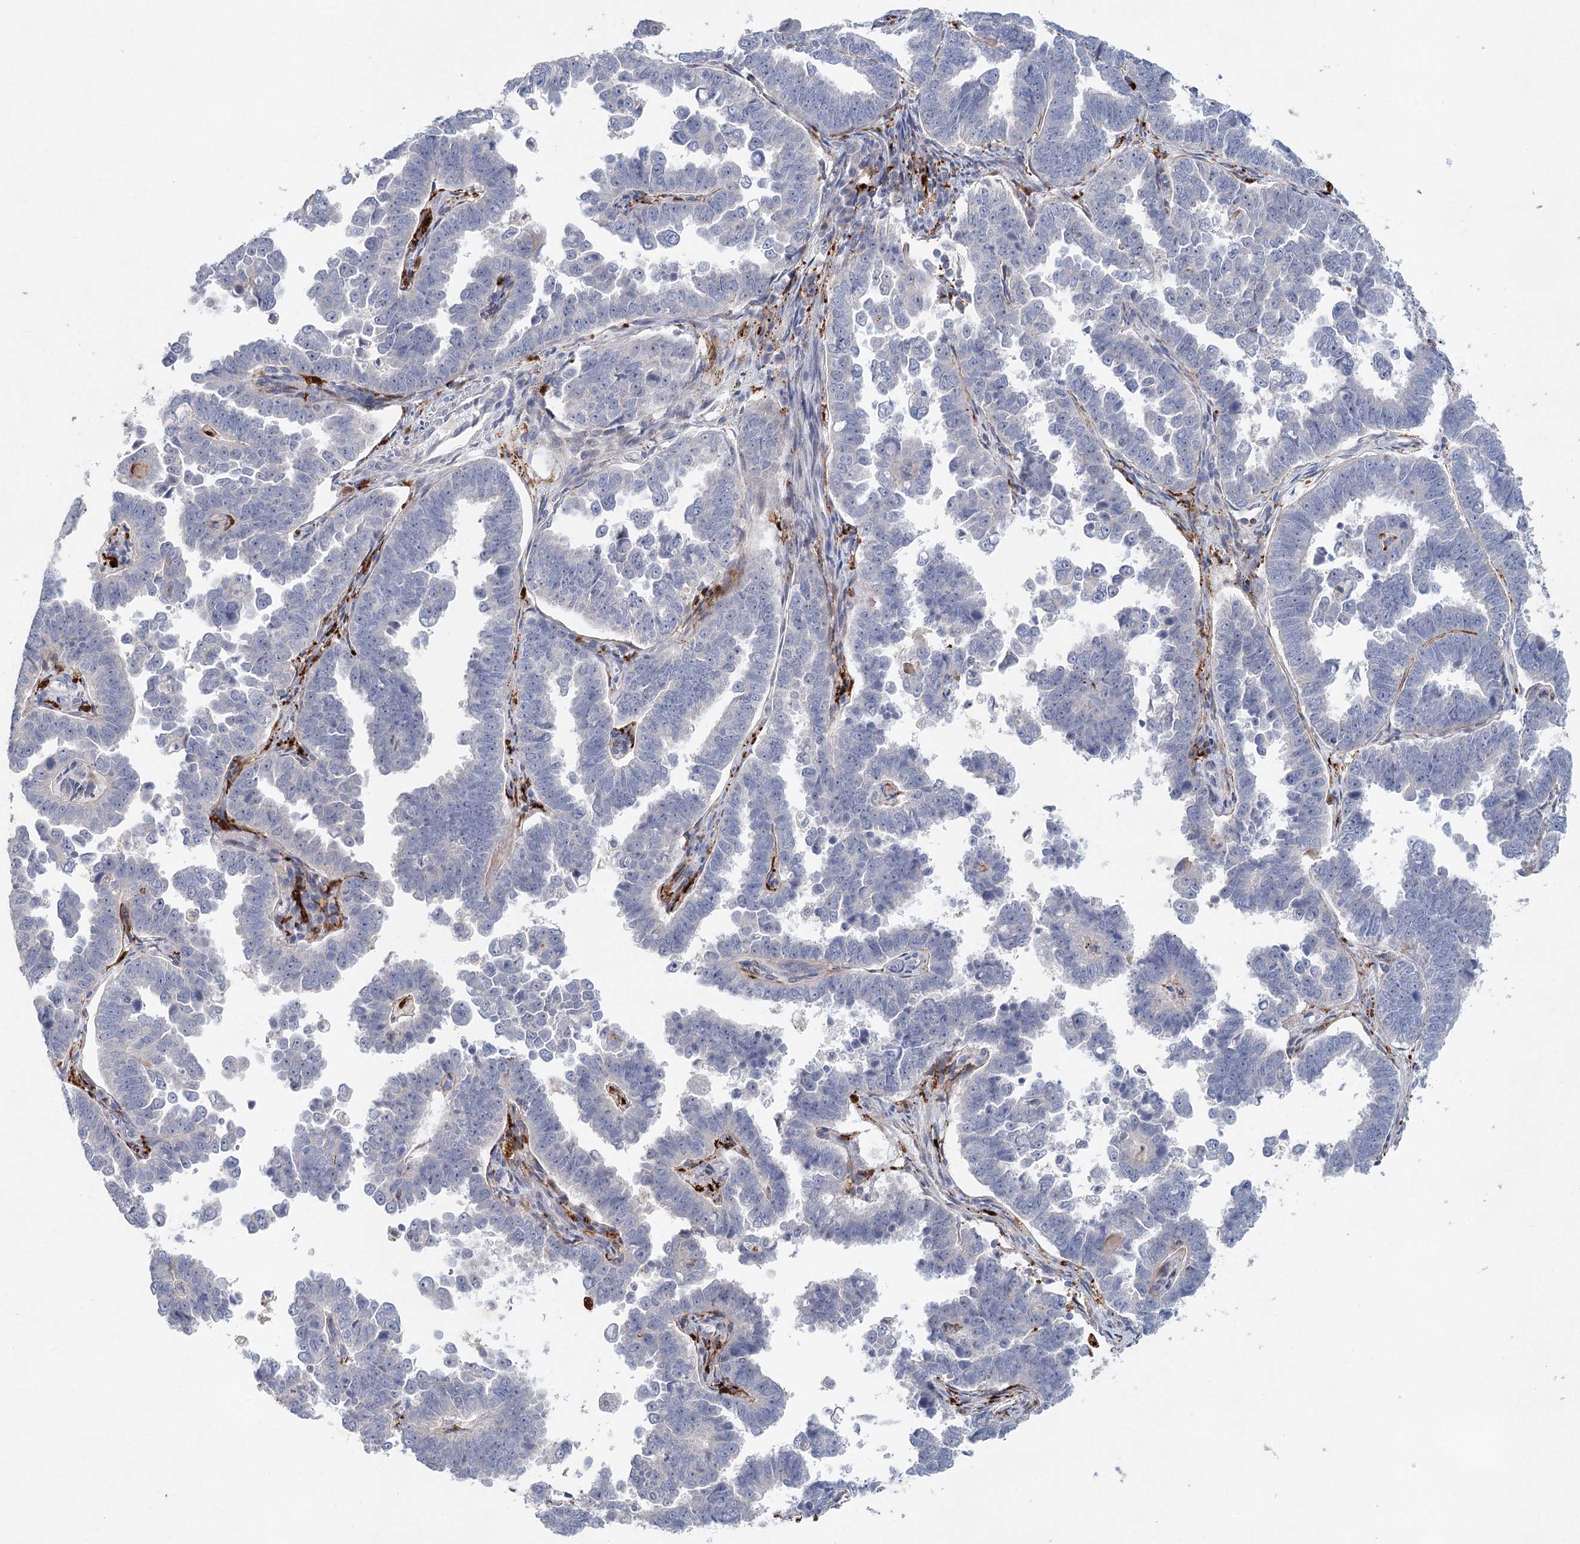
{"staining": {"intensity": "negative", "quantity": "none", "location": "none"}, "tissue": "endometrial cancer", "cell_type": "Tumor cells", "image_type": "cancer", "snomed": [{"axis": "morphology", "description": "Adenocarcinoma, NOS"}, {"axis": "topography", "description": "Endometrium"}], "caption": "Immunohistochemical staining of human adenocarcinoma (endometrial) displays no significant positivity in tumor cells. The staining is performed using DAB brown chromogen with nuclei counter-stained in using hematoxylin.", "gene": "SLC19A3", "patient": {"sex": "female", "age": 75}}